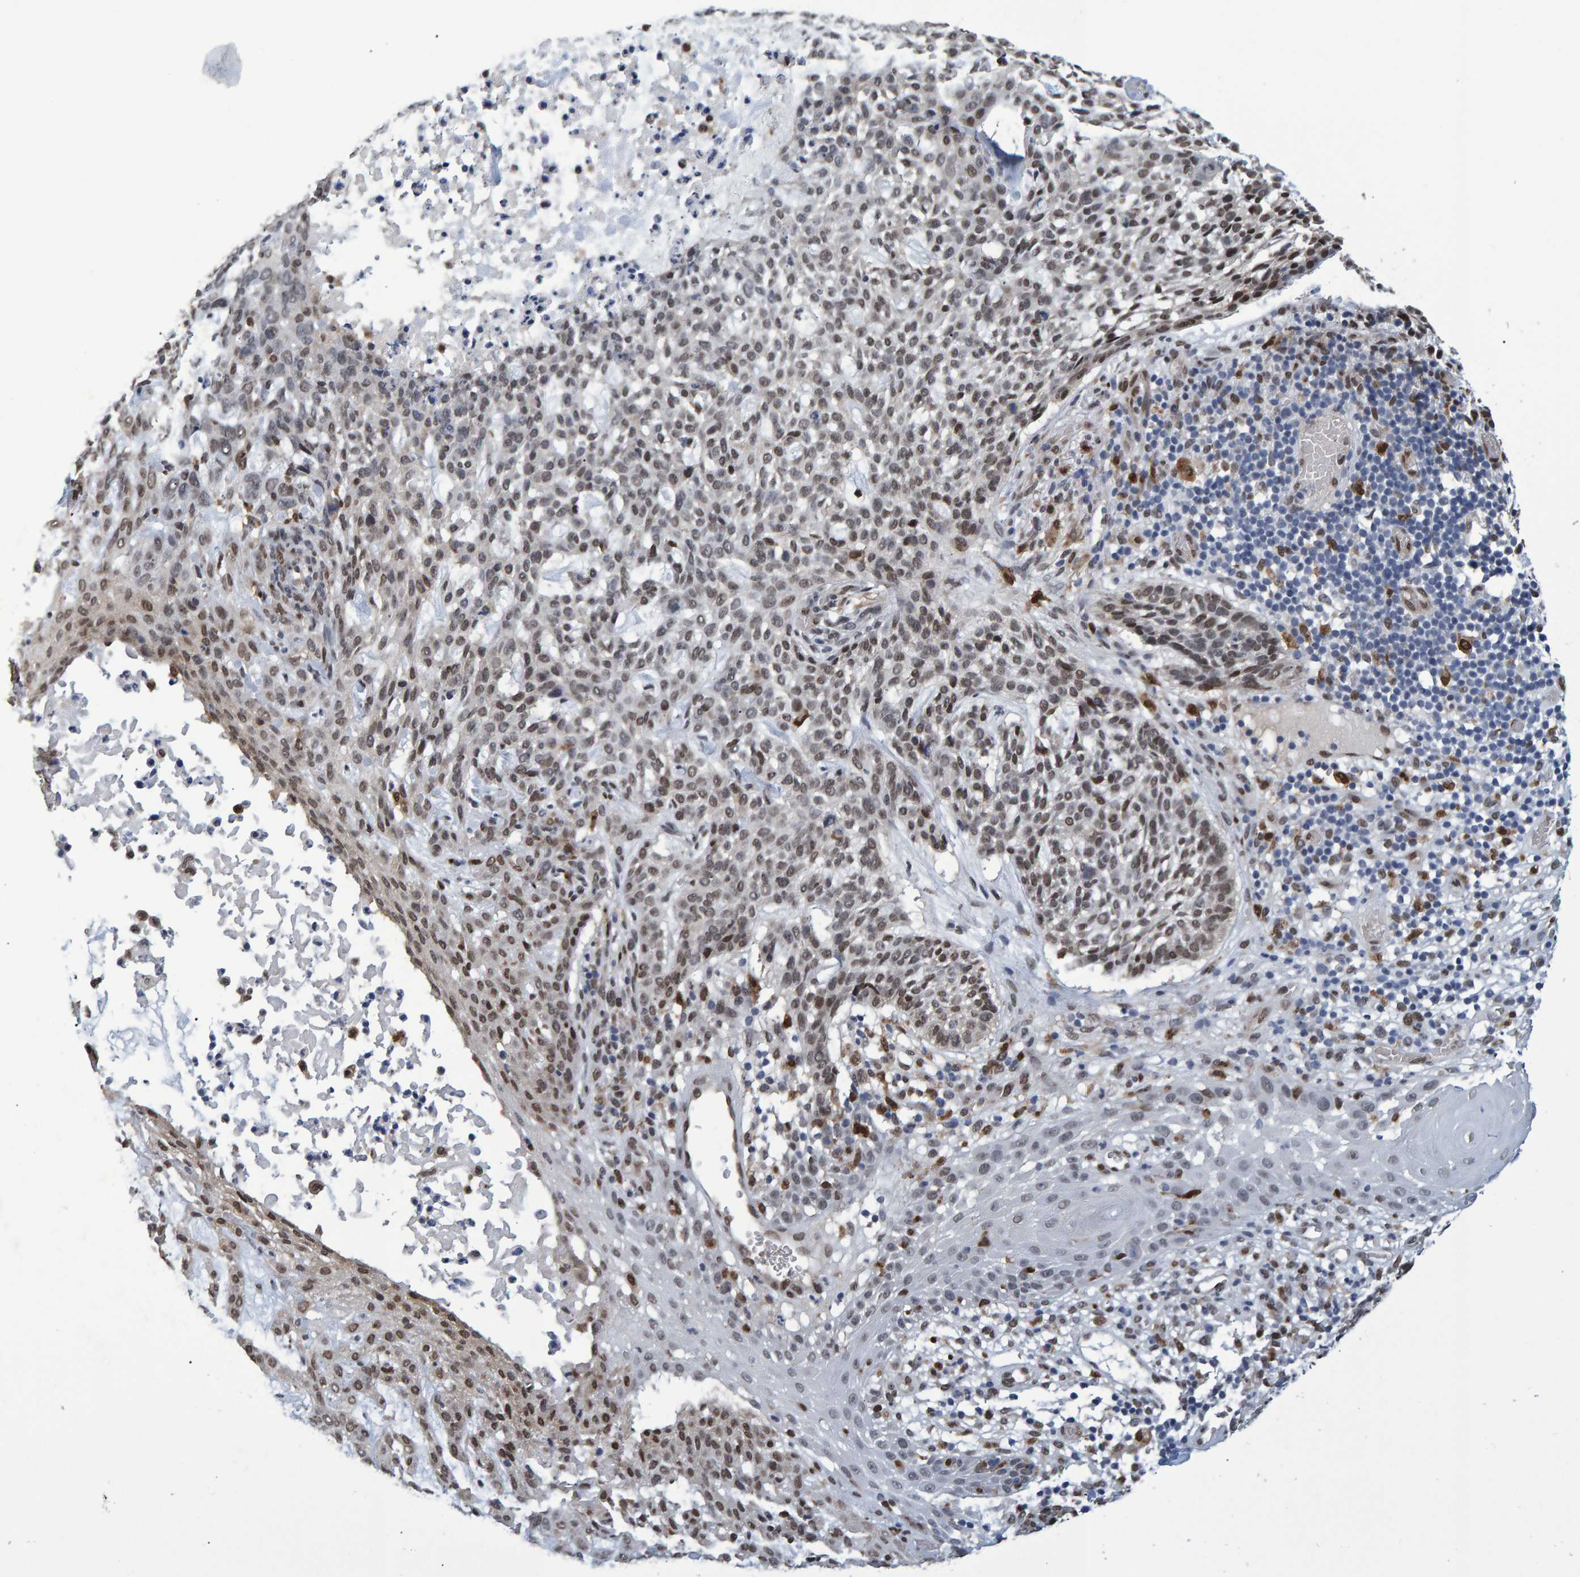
{"staining": {"intensity": "moderate", "quantity": ">75%", "location": "nuclear"}, "tissue": "skin cancer", "cell_type": "Tumor cells", "image_type": "cancer", "snomed": [{"axis": "morphology", "description": "Basal cell carcinoma"}, {"axis": "topography", "description": "Skin"}], "caption": "The image demonstrates immunohistochemical staining of skin basal cell carcinoma. There is moderate nuclear positivity is identified in approximately >75% of tumor cells. (Stains: DAB in brown, nuclei in blue, Microscopy: brightfield microscopy at high magnification).", "gene": "QKI", "patient": {"sex": "female", "age": 64}}